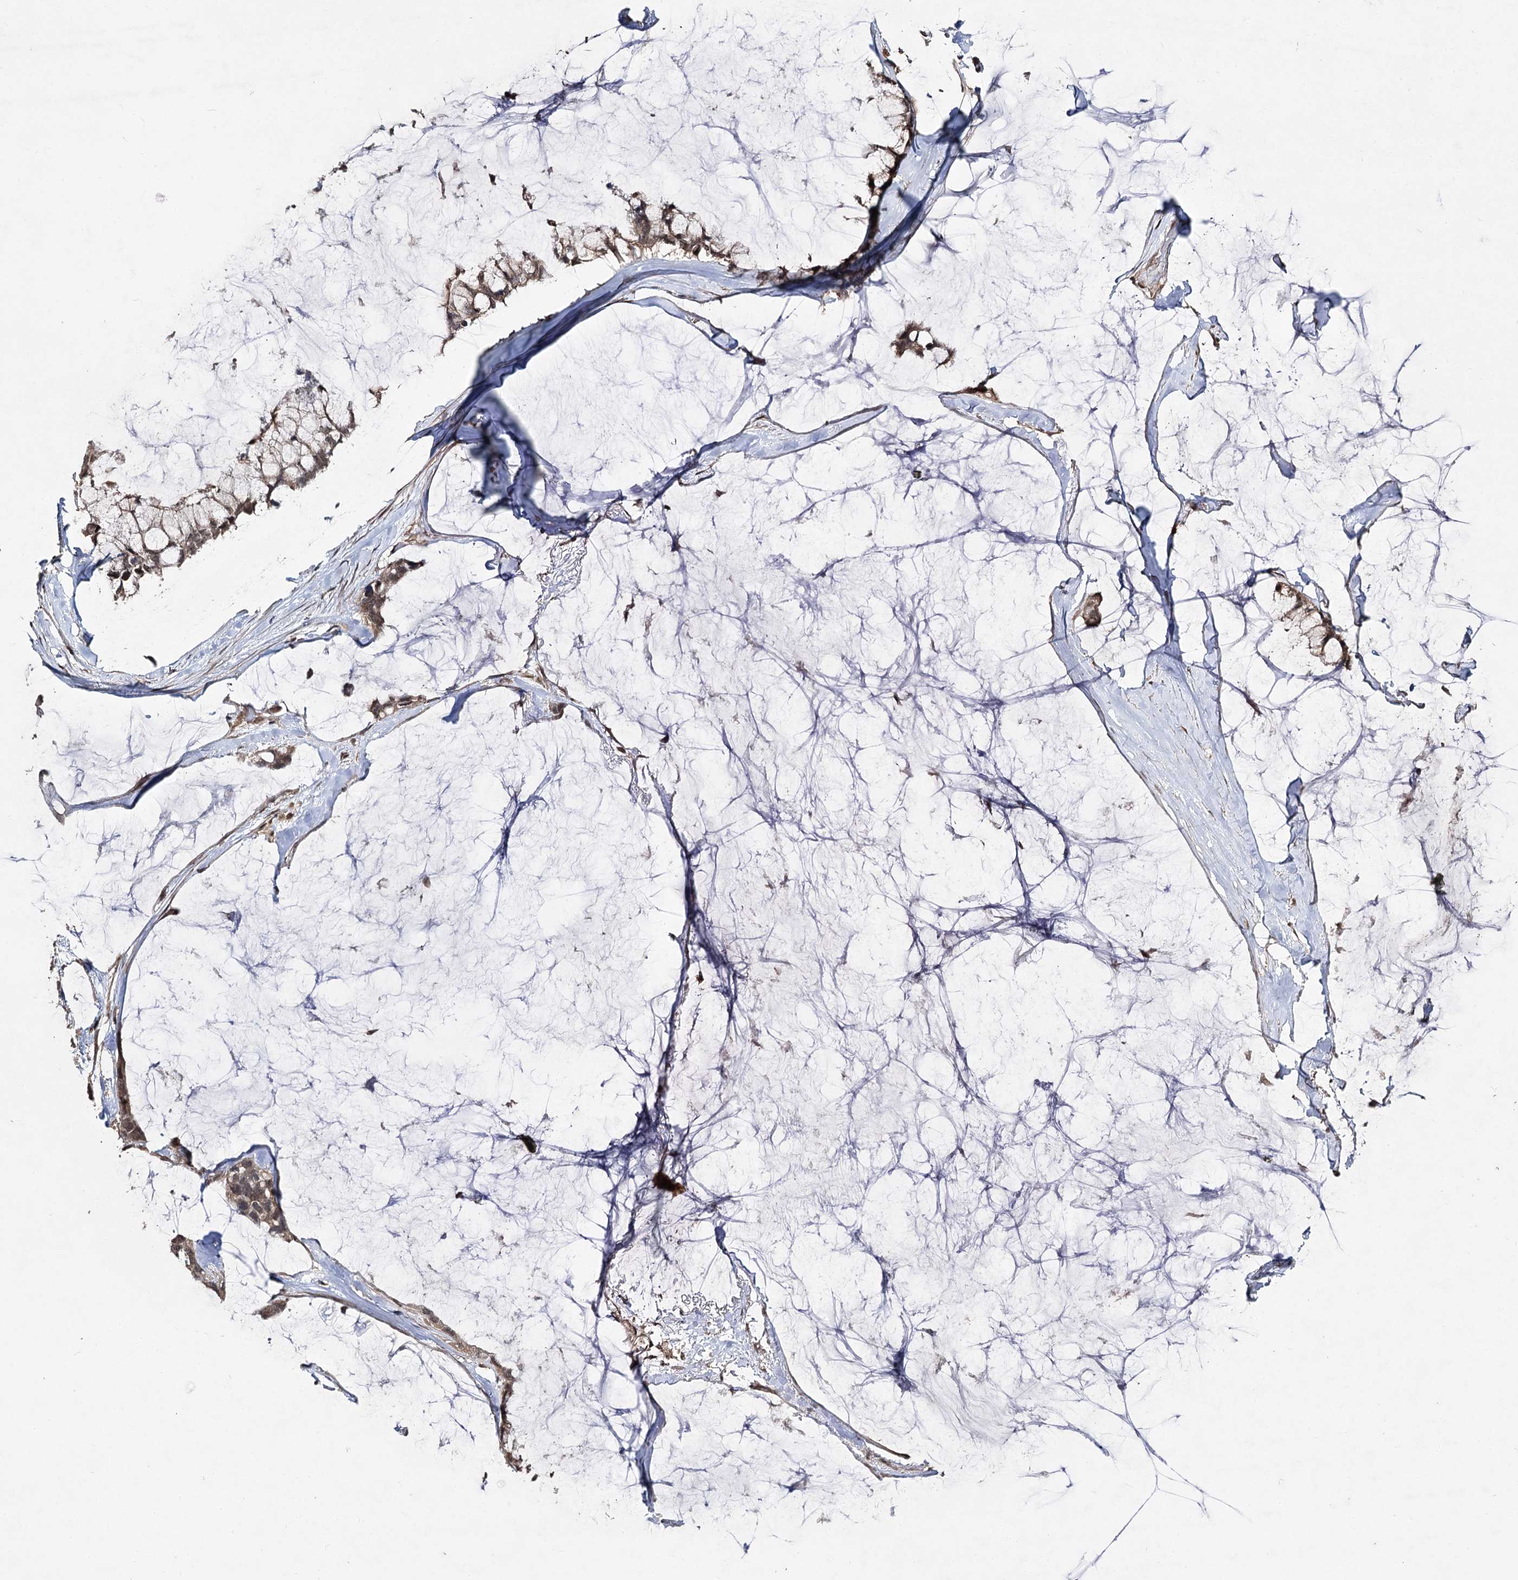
{"staining": {"intensity": "moderate", "quantity": ">75%", "location": "cytoplasmic/membranous,nuclear"}, "tissue": "ovarian cancer", "cell_type": "Tumor cells", "image_type": "cancer", "snomed": [{"axis": "morphology", "description": "Cystadenocarcinoma, mucinous, NOS"}, {"axis": "topography", "description": "Ovary"}], "caption": "DAB (3,3'-diaminobenzidine) immunohistochemical staining of human mucinous cystadenocarcinoma (ovarian) displays moderate cytoplasmic/membranous and nuclear protein positivity in approximately >75% of tumor cells.", "gene": "FAM53B", "patient": {"sex": "female", "age": 39}}